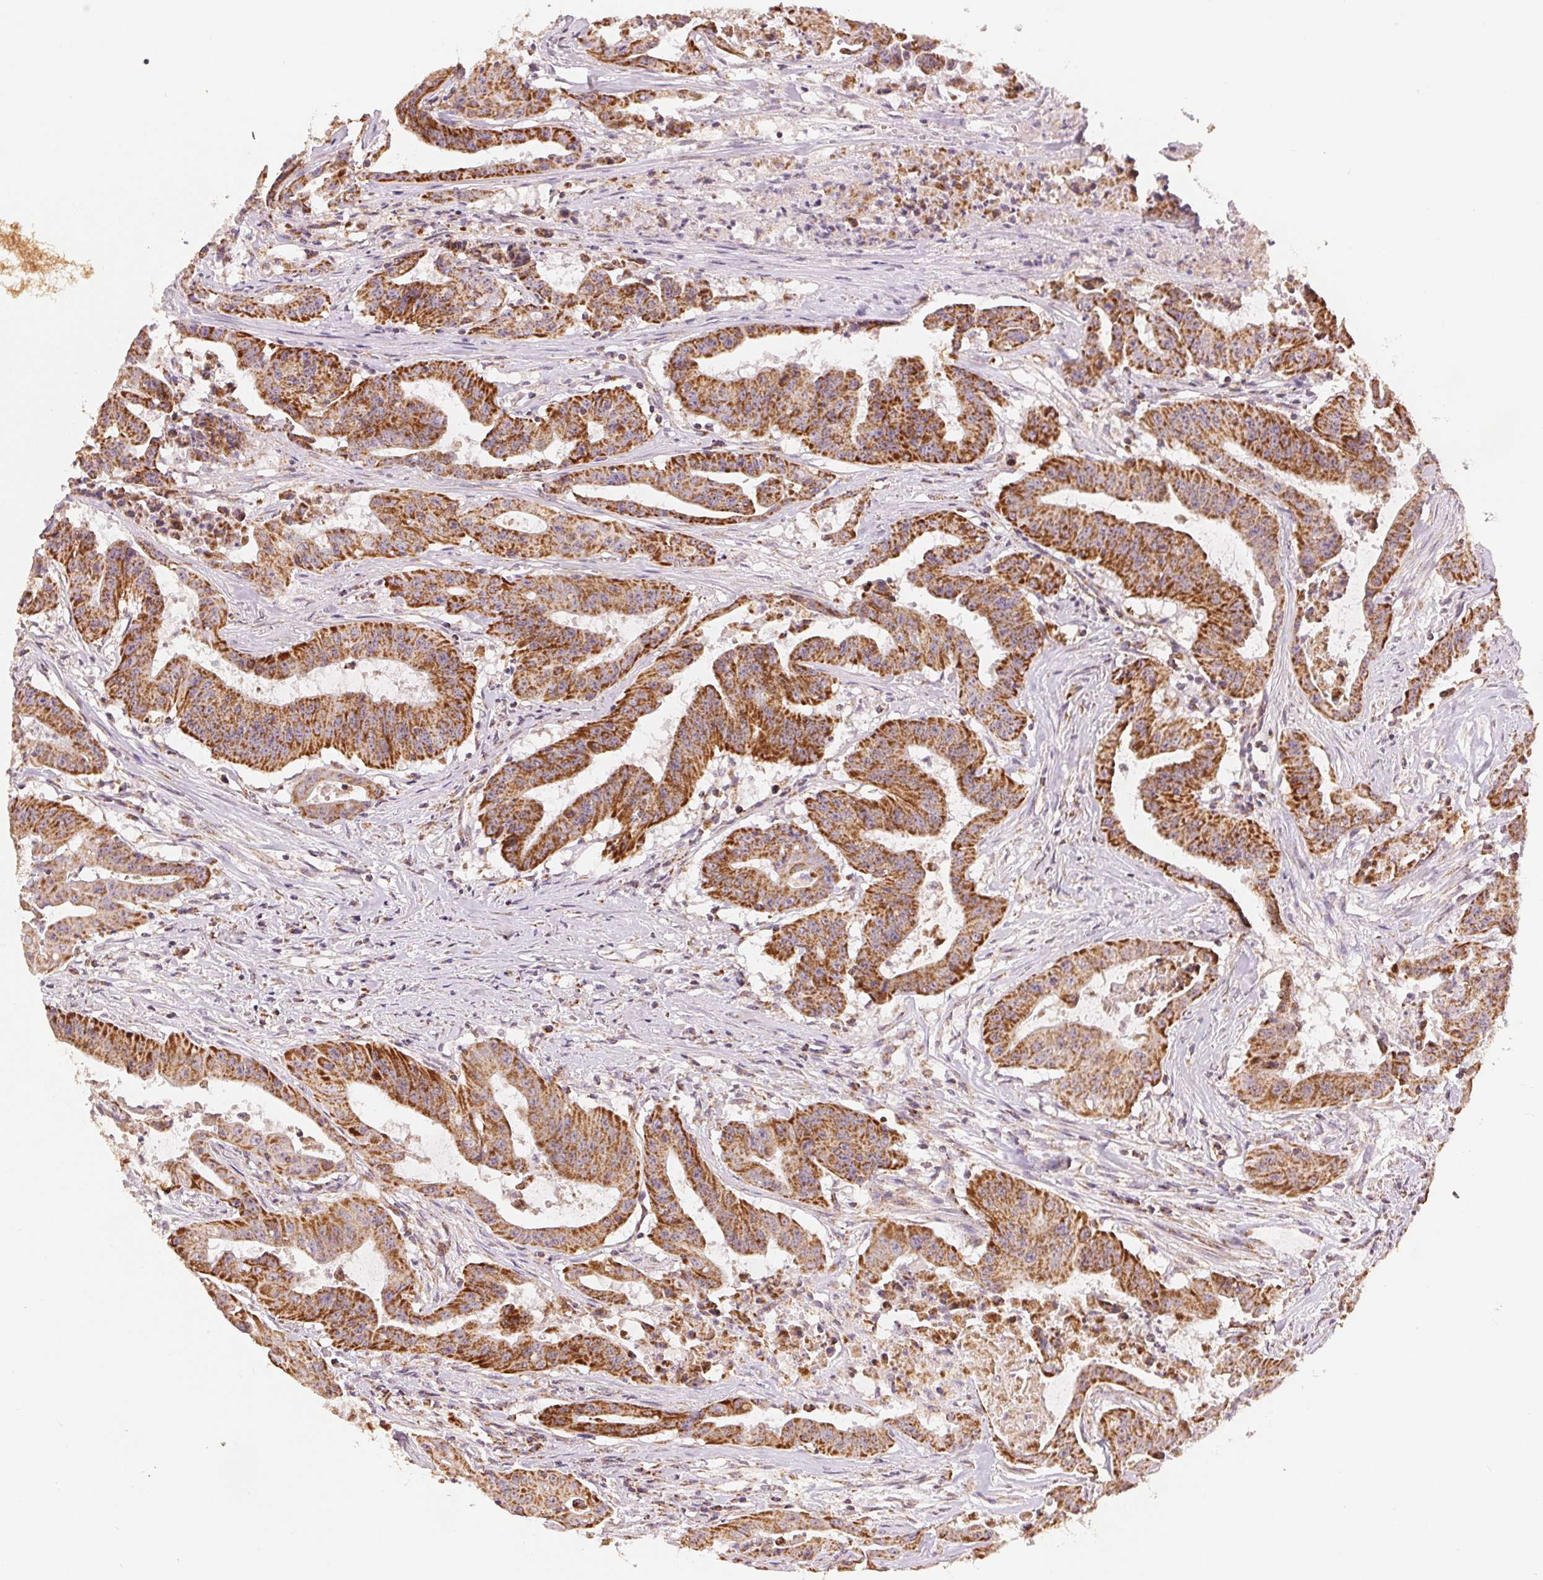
{"staining": {"intensity": "moderate", "quantity": ">75%", "location": "cytoplasmic/membranous"}, "tissue": "colorectal cancer", "cell_type": "Tumor cells", "image_type": "cancer", "snomed": [{"axis": "morphology", "description": "Adenocarcinoma, NOS"}, {"axis": "topography", "description": "Colon"}], "caption": "Human colorectal cancer (adenocarcinoma) stained with a protein marker exhibits moderate staining in tumor cells.", "gene": "SDHB", "patient": {"sex": "male", "age": 33}}